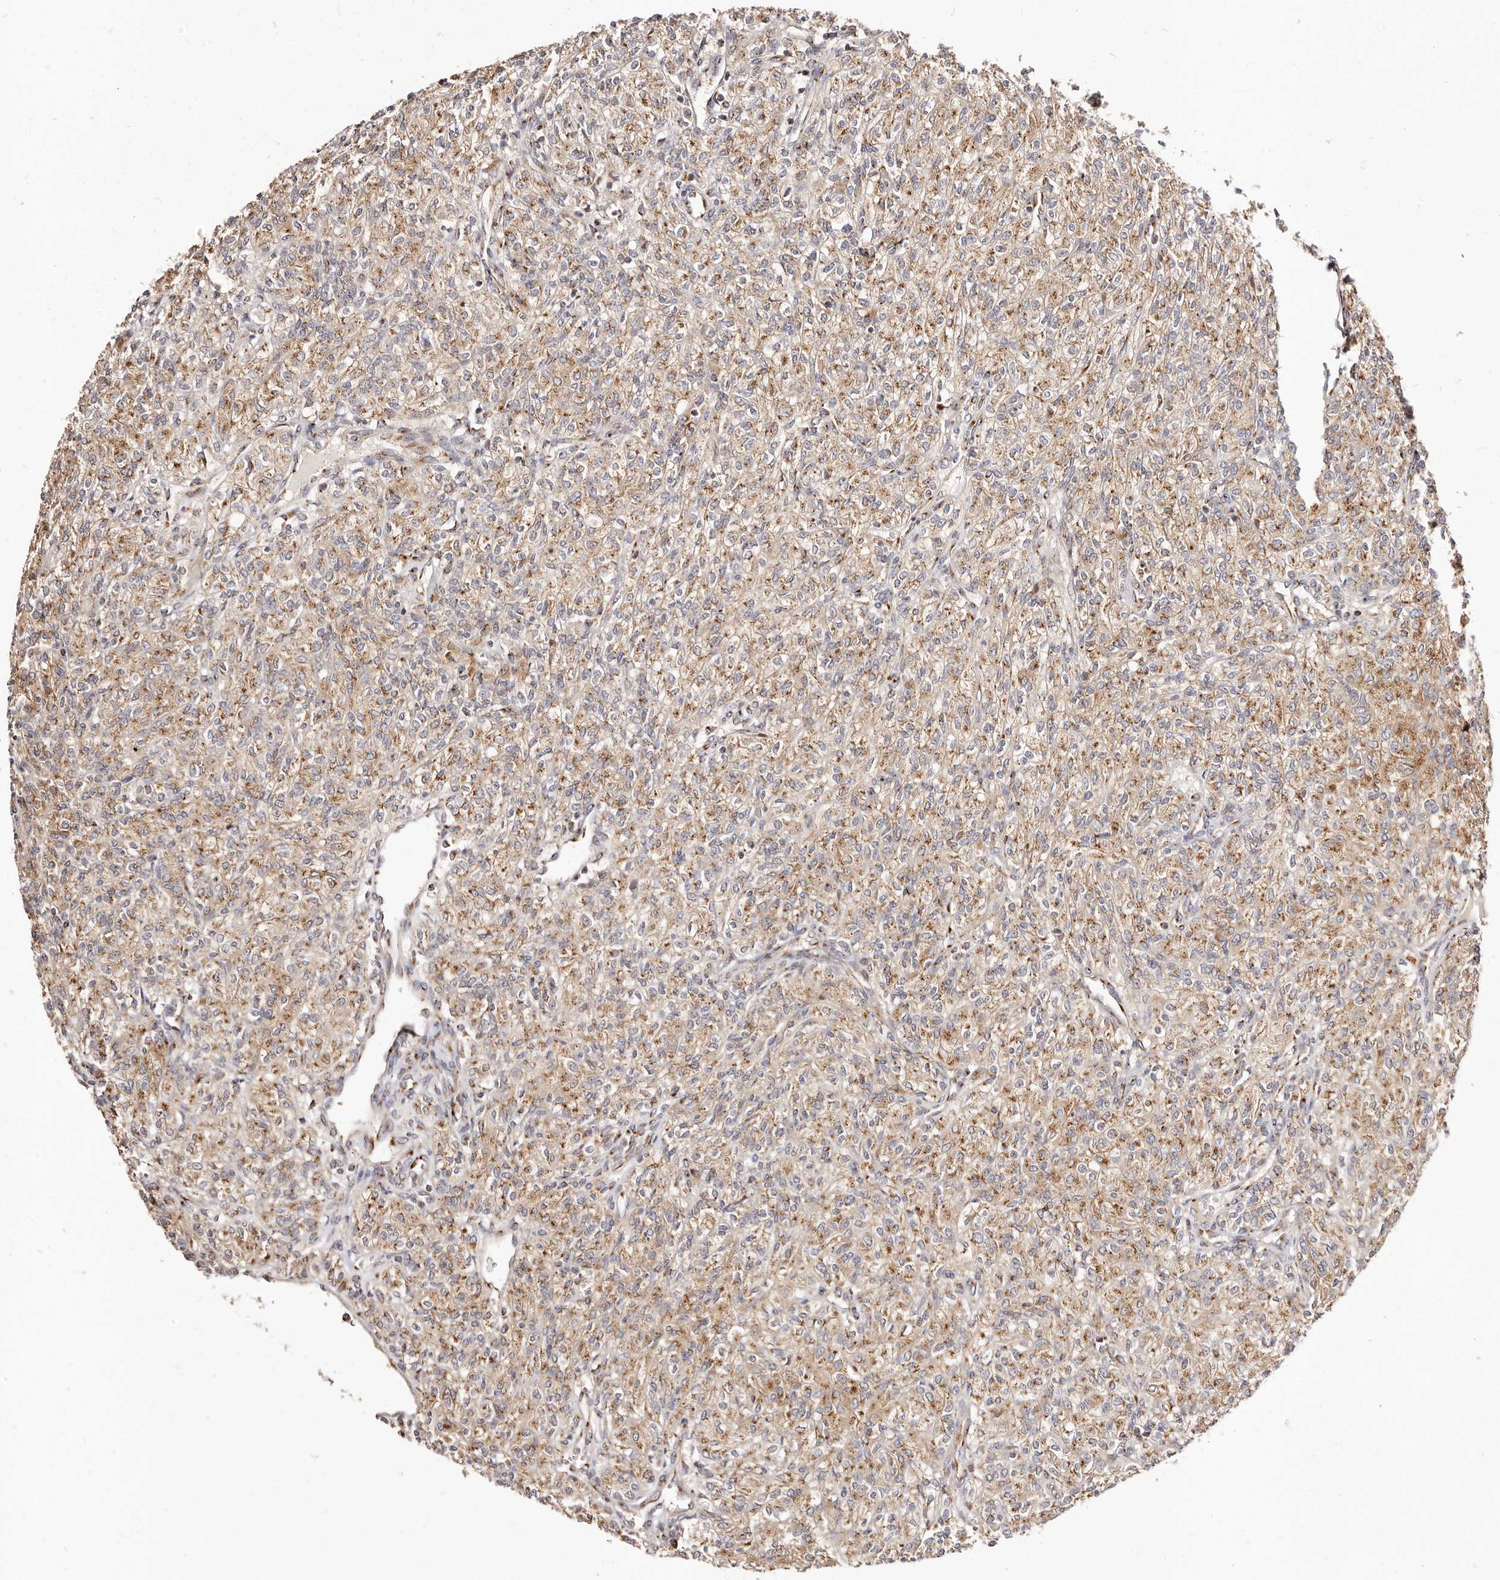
{"staining": {"intensity": "moderate", "quantity": ">75%", "location": "cytoplasmic/membranous"}, "tissue": "renal cancer", "cell_type": "Tumor cells", "image_type": "cancer", "snomed": [{"axis": "morphology", "description": "Adenocarcinoma, NOS"}, {"axis": "topography", "description": "Kidney"}], "caption": "Tumor cells reveal medium levels of moderate cytoplasmic/membranous positivity in approximately >75% of cells in renal adenocarcinoma. Using DAB (3,3'-diaminobenzidine) (brown) and hematoxylin (blue) stains, captured at high magnification using brightfield microscopy.", "gene": "MAPK6", "patient": {"sex": "male", "age": 77}}